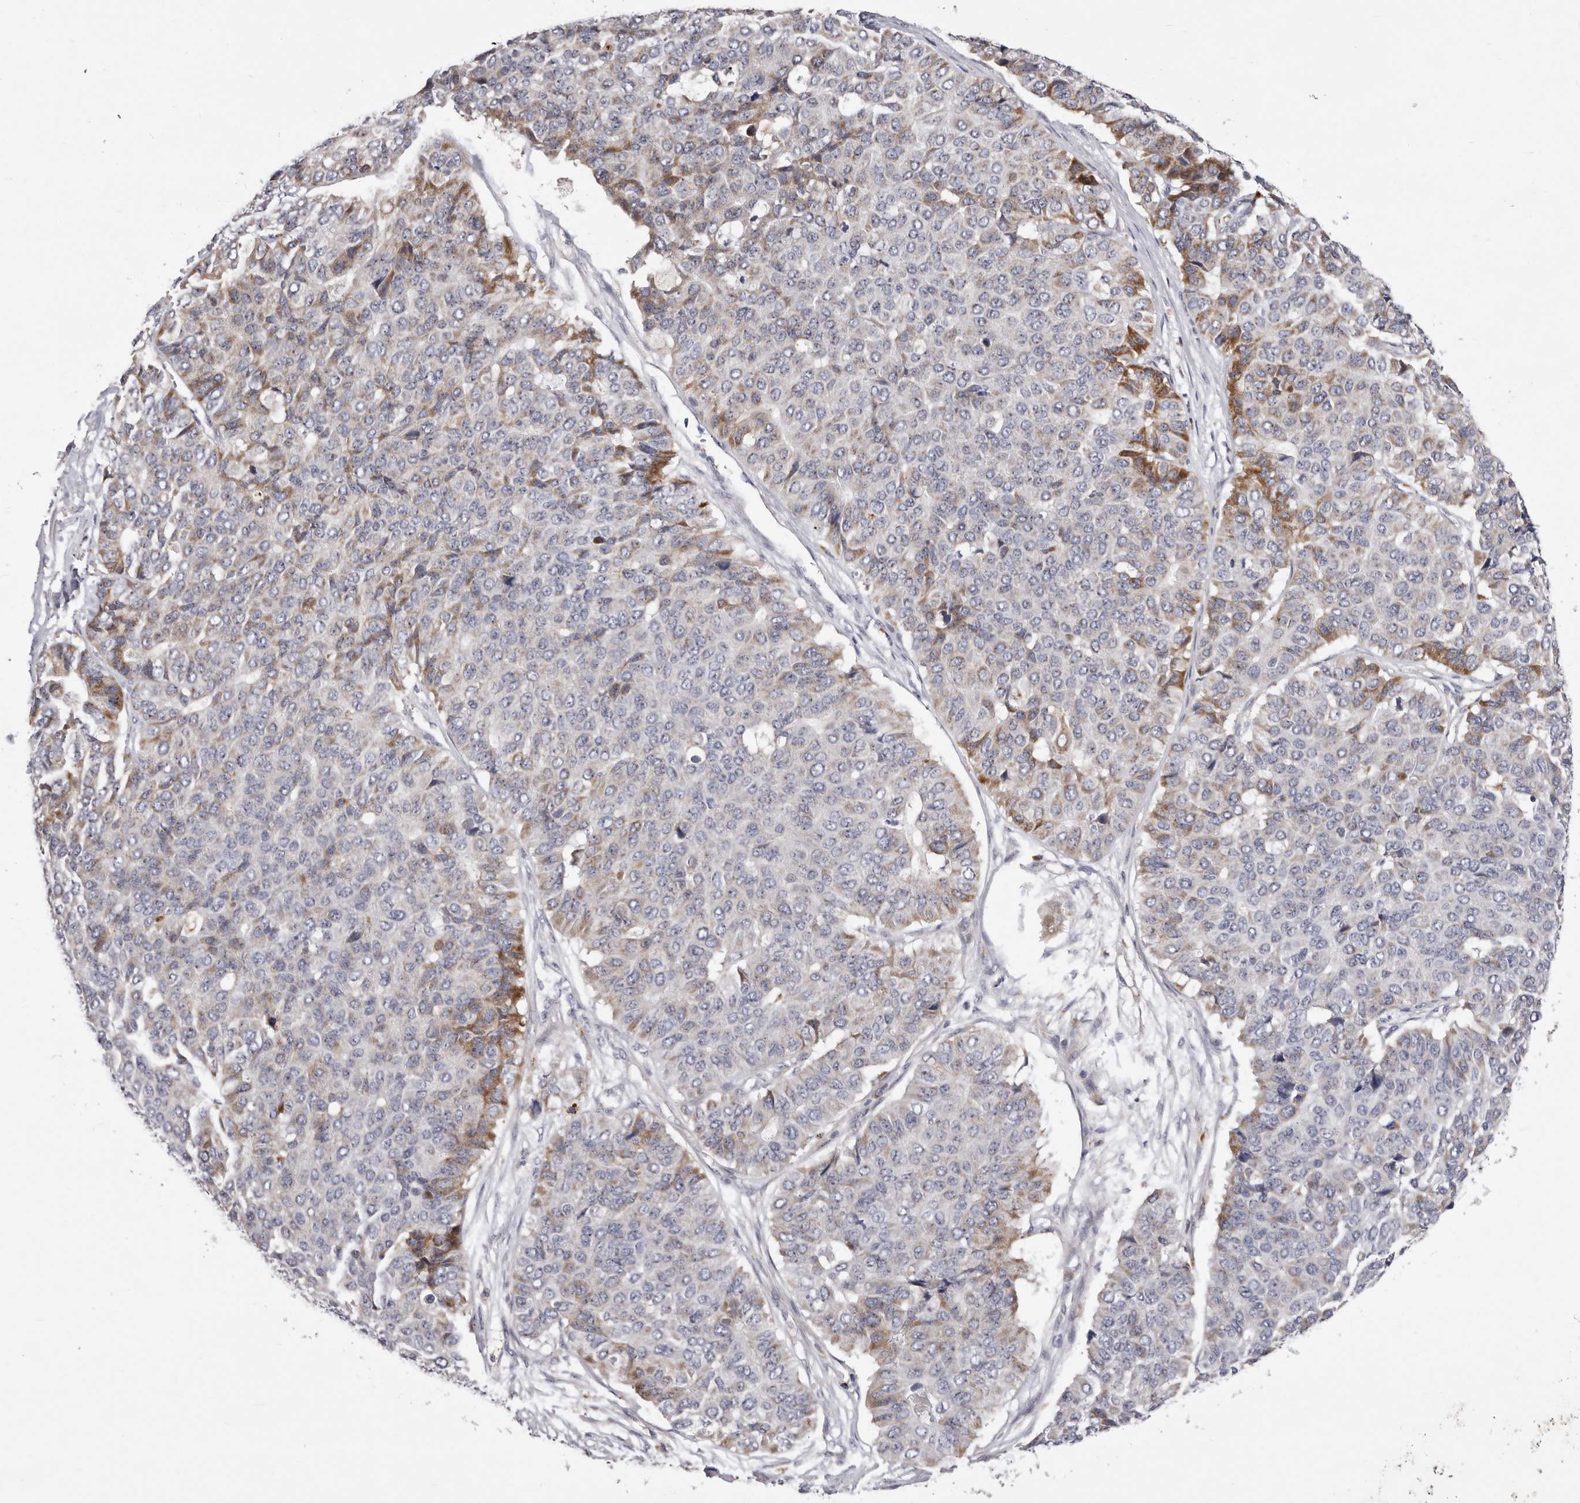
{"staining": {"intensity": "moderate", "quantity": "25%-75%", "location": "cytoplasmic/membranous"}, "tissue": "pancreatic cancer", "cell_type": "Tumor cells", "image_type": "cancer", "snomed": [{"axis": "morphology", "description": "Adenocarcinoma, NOS"}, {"axis": "topography", "description": "Pancreas"}], "caption": "The micrograph exhibits immunohistochemical staining of pancreatic adenocarcinoma. There is moderate cytoplasmic/membranous expression is appreciated in approximately 25%-75% of tumor cells. Ihc stains the protein of interest in brown and the nuclei are stained blue.", "gene": "NUBPL", "patient": {"sex": "male", "age": 50}}